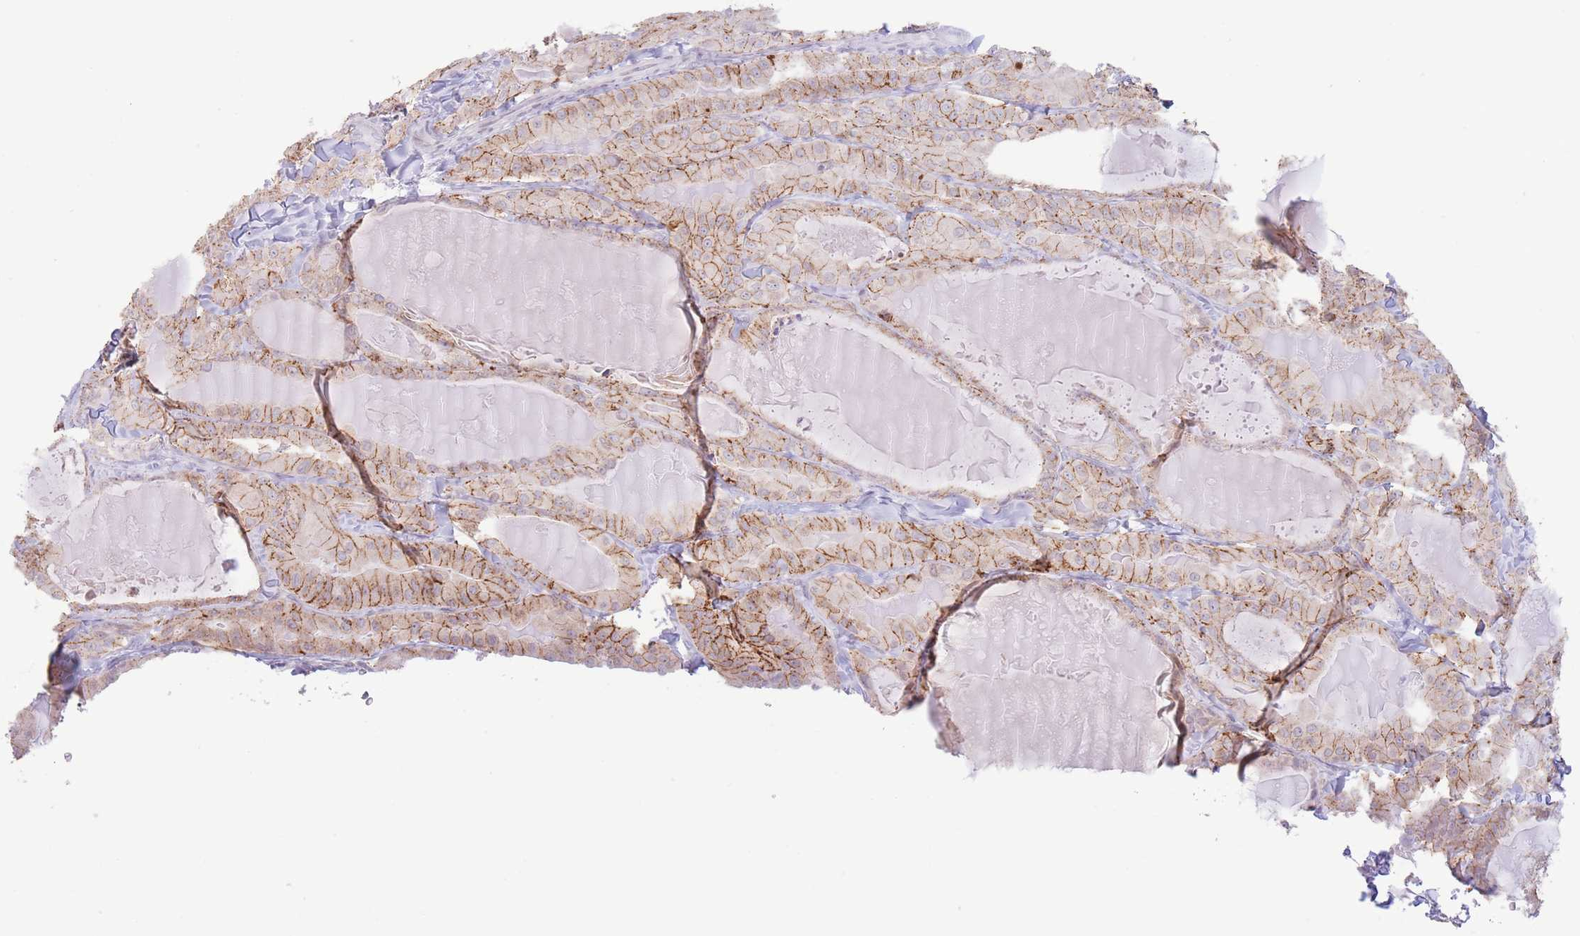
{"staining": {"intensity": "moderate", "quantity": "25%-75%", "location": "cytoplasmic/membranous"}, "tissue": "thyroid cancer", "cell_type": "Tumor cells", "image_type": "cancer", "snomed": [{"axis": "morphology", "description": "Papillary adenocarcinoma, NOS"}, {"axis": "topography", "description": "Thyroid gland"}], "caption": "Human thyroid cancer stained for a protein (brown) demonstrates moderate cytoplasmic/membranous positive staining in approximately 25%-75% of tumor cells.", "gene": "LCLAT1", "patient": {"sex": "female", "age": 68}}